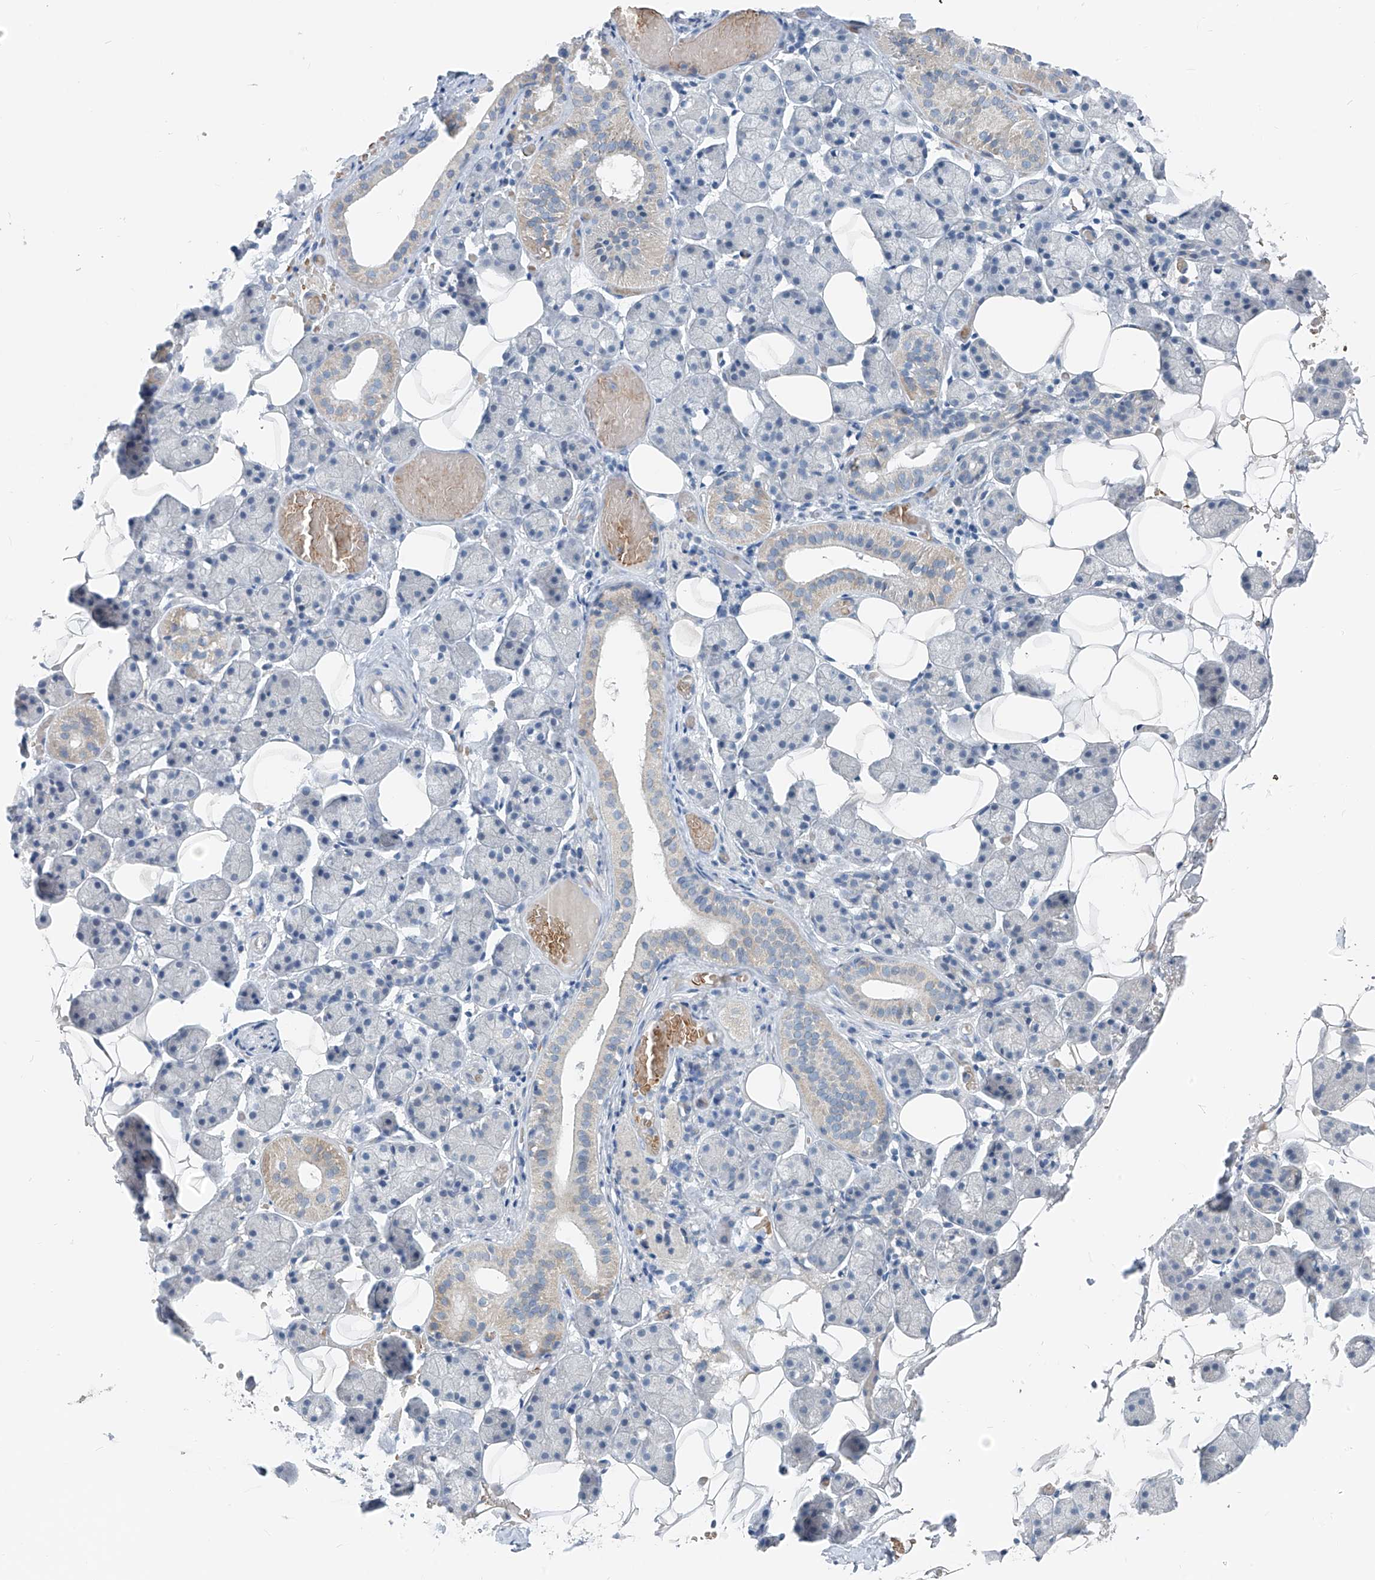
{"staining": {"intensity": "weak", "quantity": "<25%", "location": "cytoplasmic/membranous"}, "tissue": "salivary gland", "cell_type": "Glandular cells", "image_type": "normal", "snomed": [{"axis": "morphology", "description": "Normal tissue, NOS"}, {"axis": "topography", "description": "Salivary gland"}], "caption": "IHC histopathology image of unremarkable salivary gland: human salivary gland stained with DAB shows no significant protein expression in glandular cells.", "gene": "FGD2", "patient": {"sex": "female", "age": 33}}